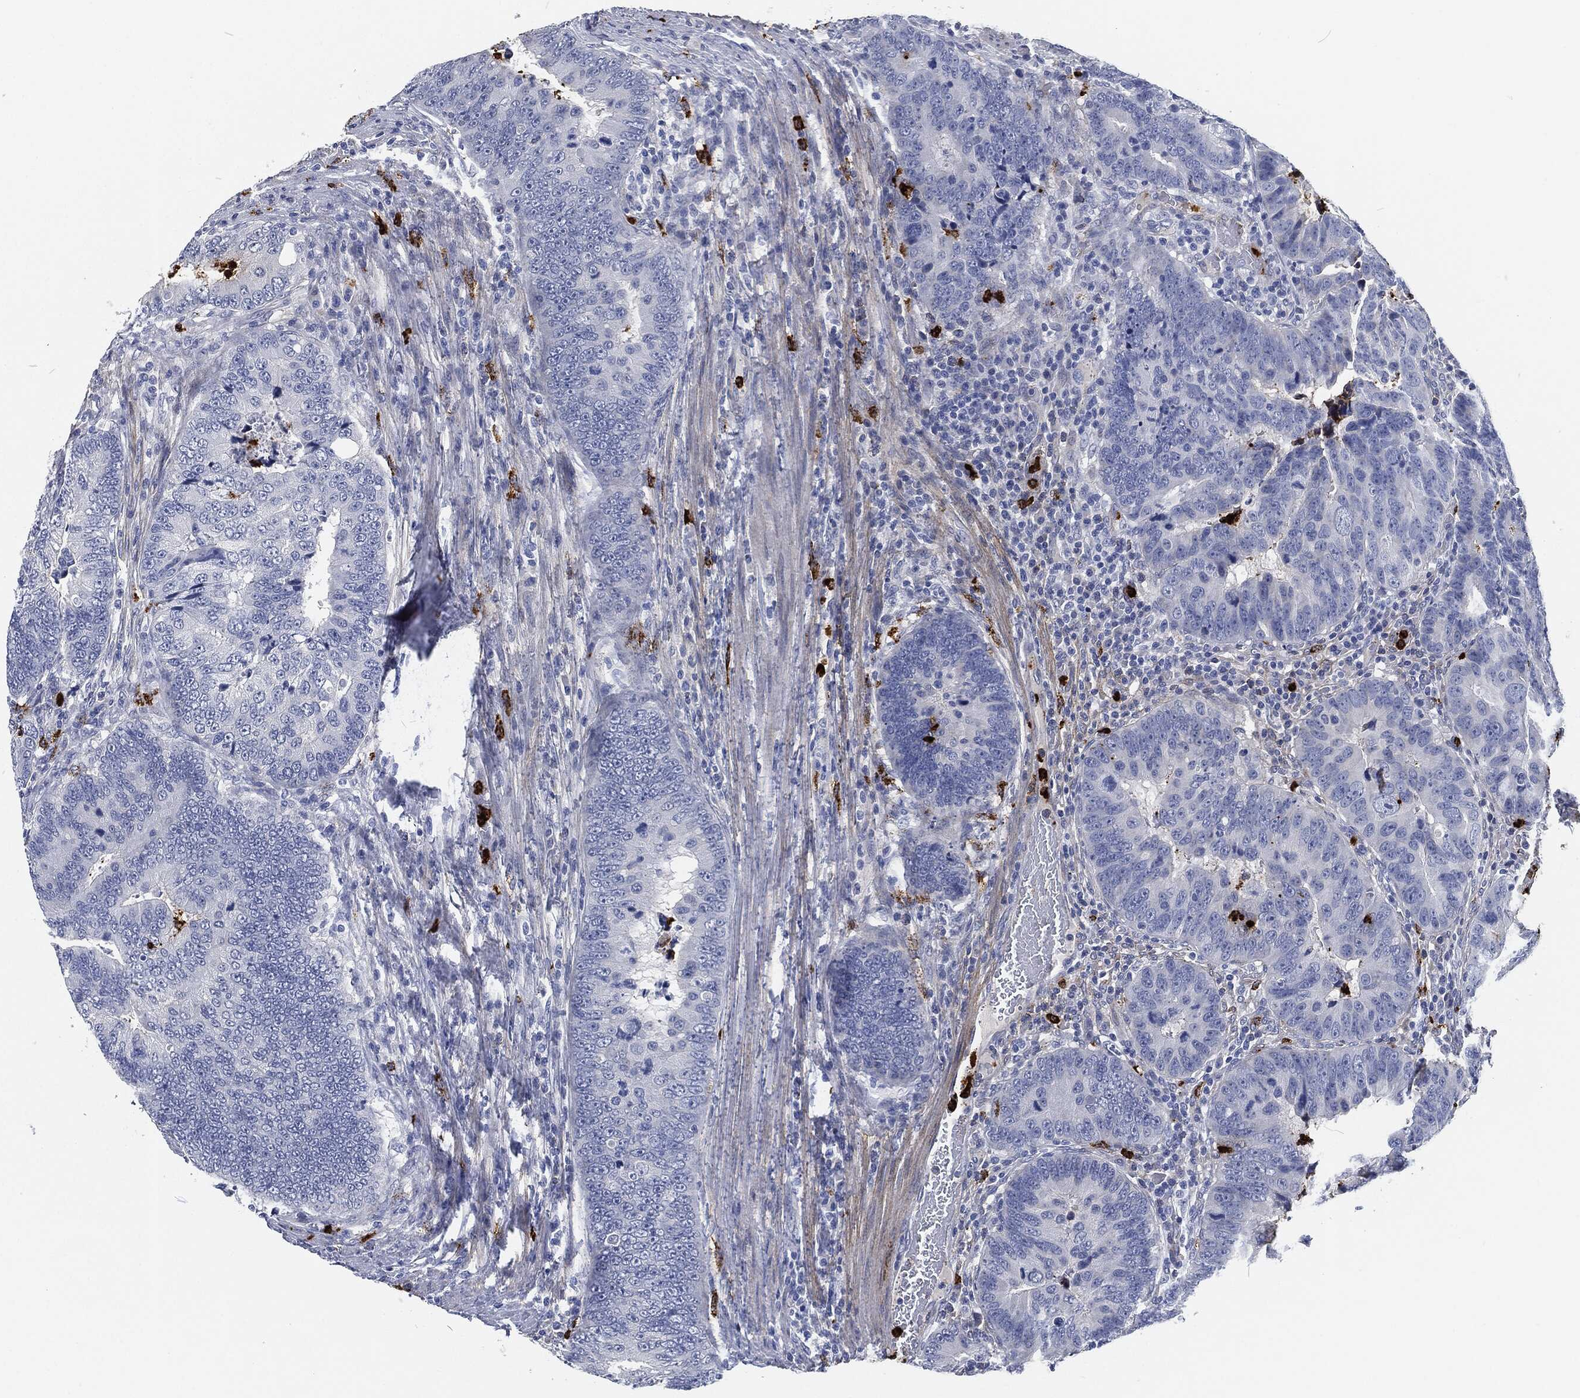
{"staining": {"intensity": "negative", "quantity": "none", "location": "none"}, "tissue": "colorectal cancer", "cell_type": "Tumor cells", "image_type": "cancer", "snomed": [{"axis": "morphology", "description": "Adenocarcinoma, NOS"}, {"axis": "topography", "description": "Colon"}], "caption": "Protein analysis of colorectal adenocarcinoma reveals no significant expression in tumor cells.", "gene": "MPO", "patient": {"sex": "female", "age": 72}}